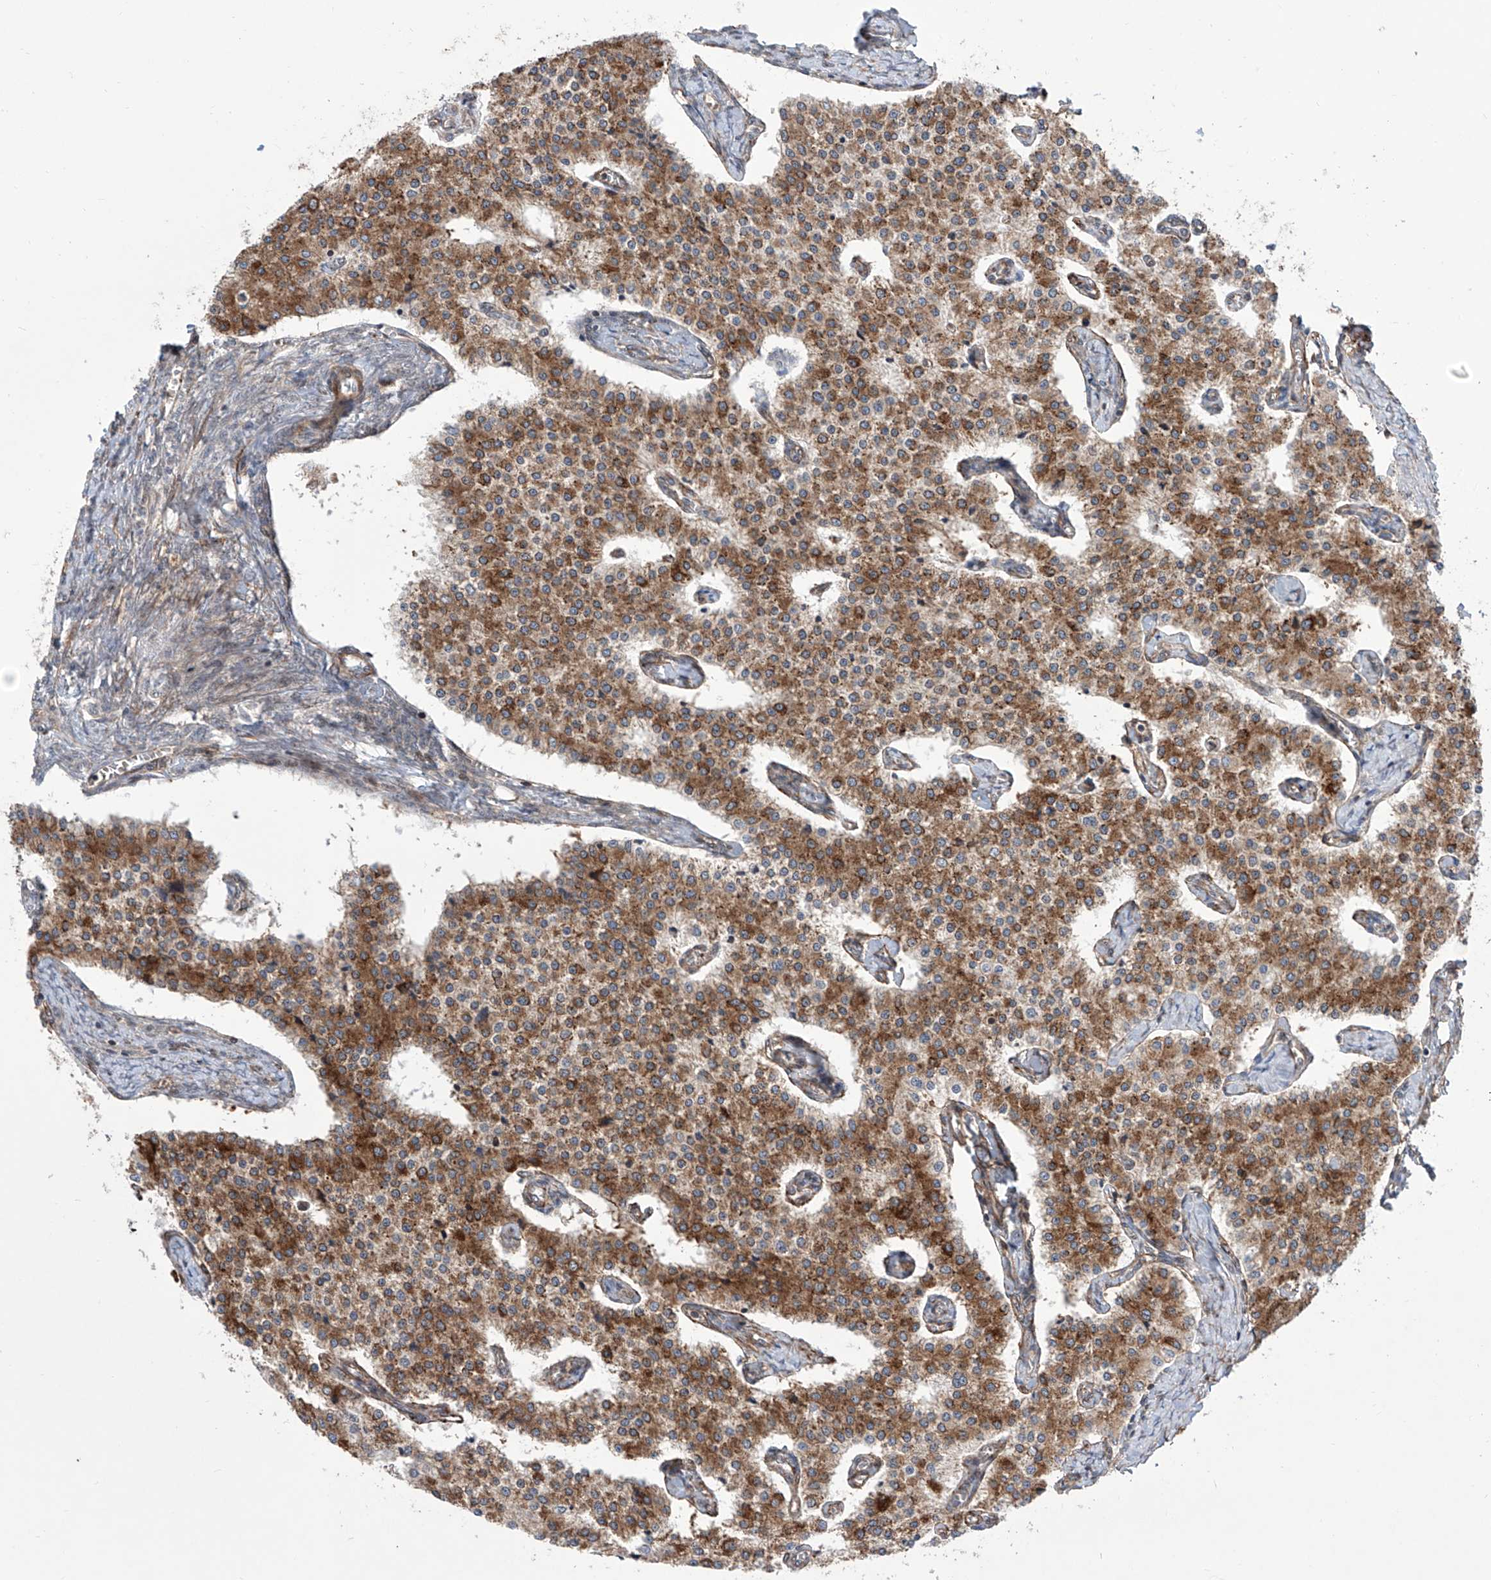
{"staining": {"intensity": "strong", "quantity": ">75%", "location": "cytoplasmic/membranous"}, "tissue": "carcinoid", "cell_type": "Tumor cells", "image_type": "cancer", "snomed": [{"axis": "morphology", "description": "Carcinoid, malignant, NOS"}, {"axis": "topography", "description": "Colon"}], "caption": "Strong cytoplasmic/membranous protein positivity is seen in approximately >75% of tumor cells in malignant carcinoid.", "gene": "APAF1", "patient": {"sex": "female", "age": 52}}